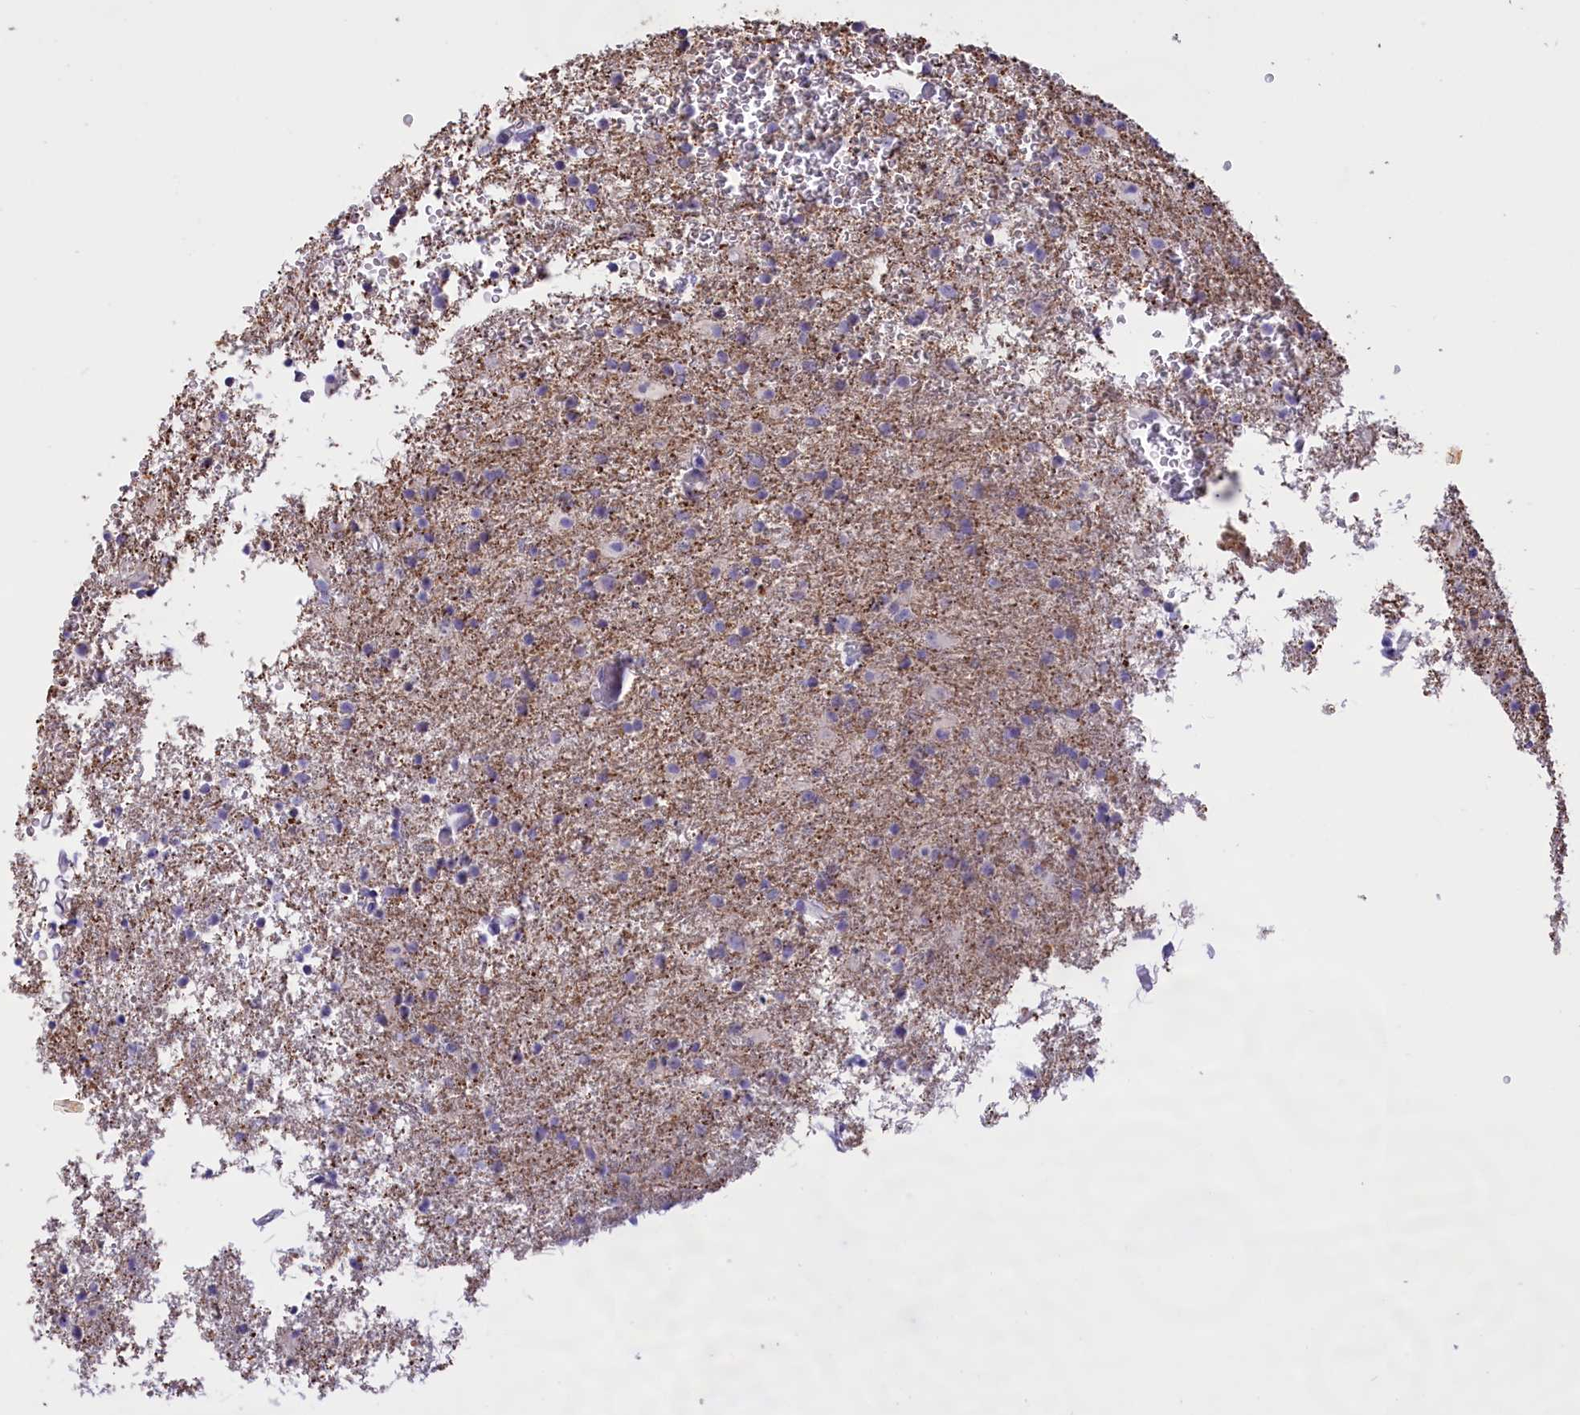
{"staining": {"intensity": "negative", "quantity": "none", "location": "none"}, "tissue": "glioma", "cell_type": "Tumor cells", "image_type": "cancer", "snomed": [{"axis": "morphology", "description": "Glioma, malignant, Low grade"}, {"axis": "topography", "description": "Brain"}], "caption": "An IHC histopathology image of malignant glioma (low-grade) is shown. There is no staining in tumor cells of malignant glioma (low-grade). The staining was performed using DAB (3,3'-diaminobenzidine) to visualize the protein expression in brown, while the nuclei were stained in blue with hematoxylin (Magnification: 20x).", "gene": "FAM149B1", "patient": {"sex": "male", "age": 65}}